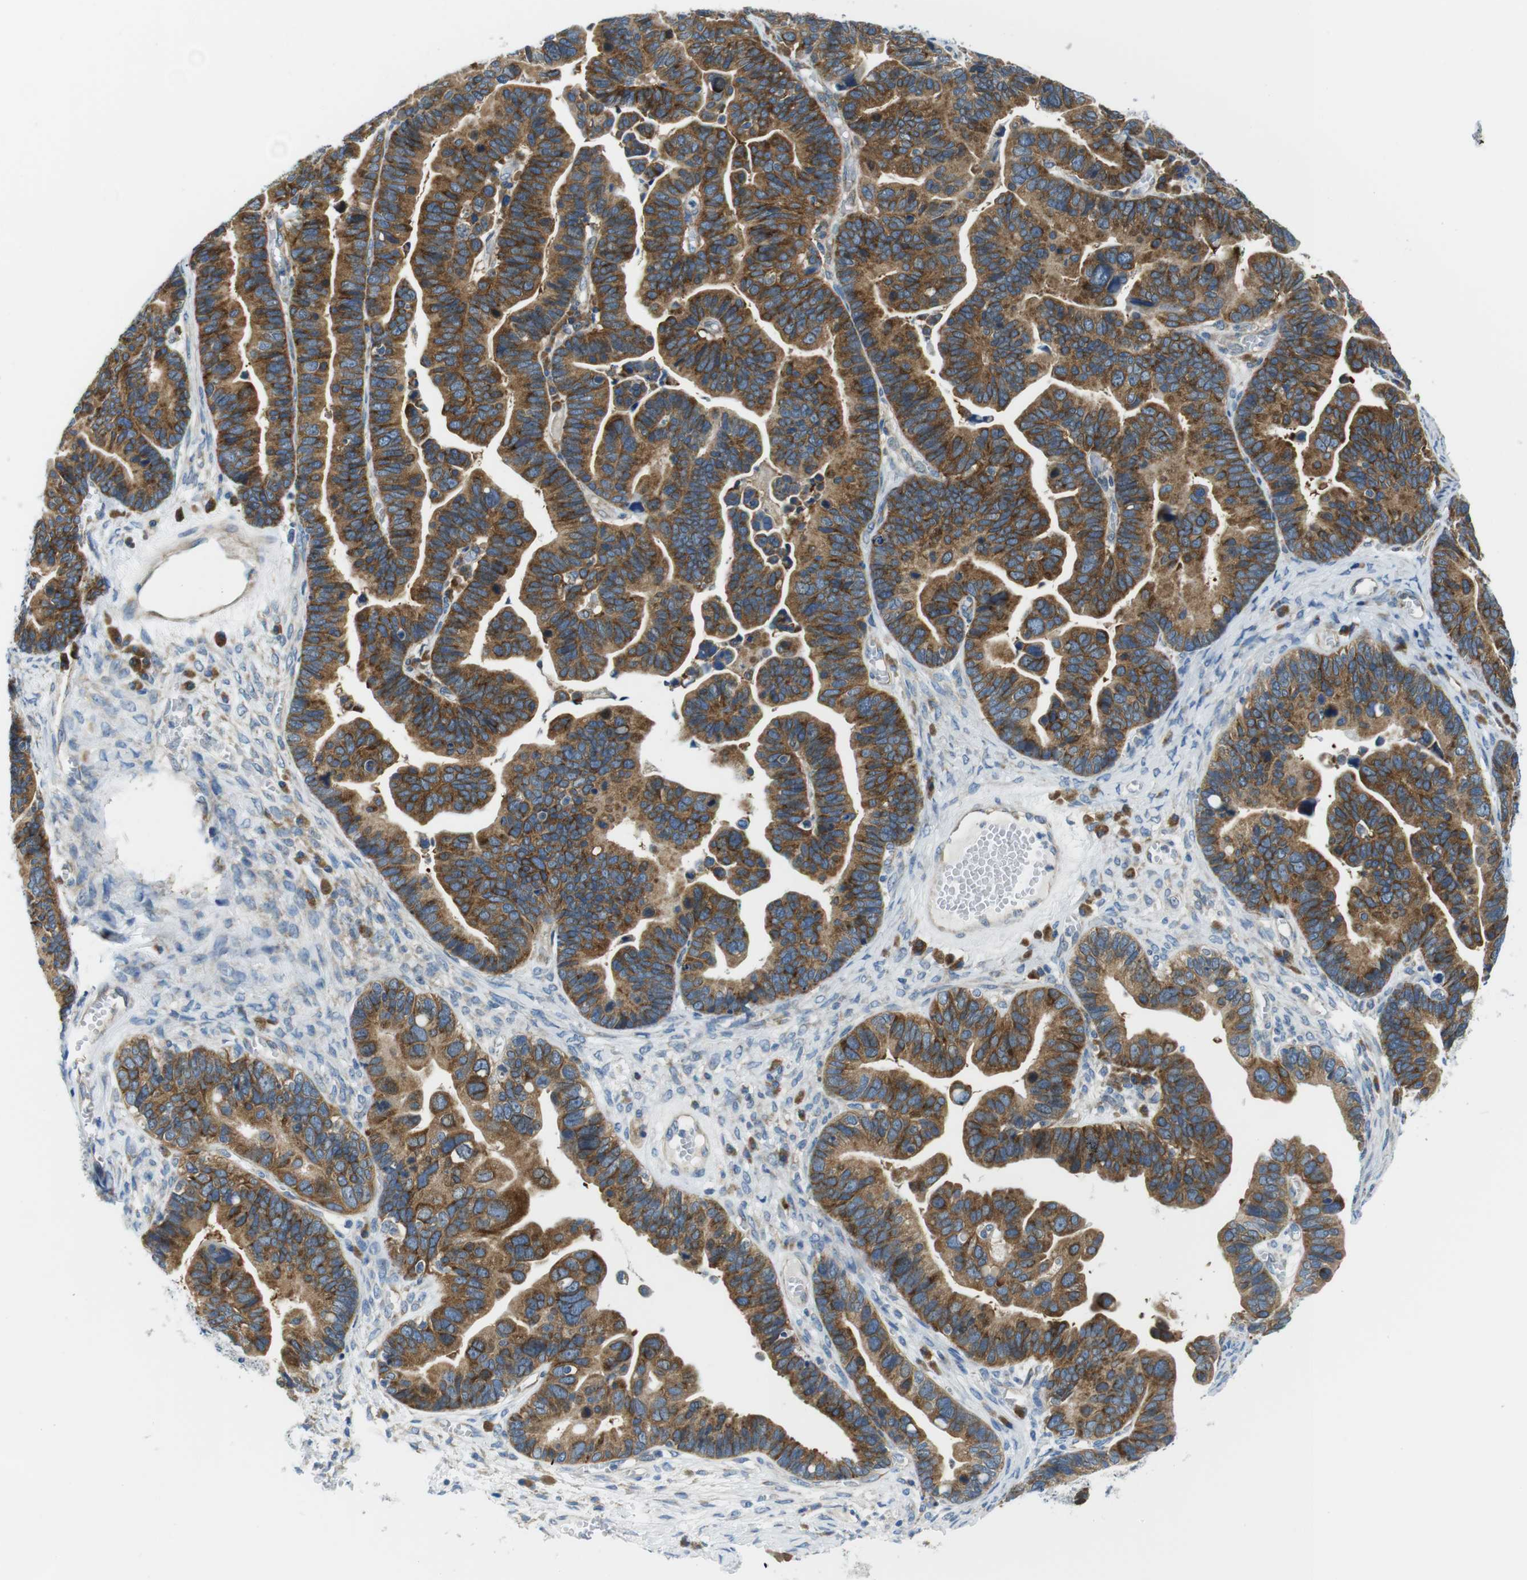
{"staining": {"intensity": "strong", "quantity": ">75%", "location": "cytoplasmic/membranous"}, "tissue": "ovarian cancer", "cell_type": "Tumor cells", "image_type": "cancer", "snomed": [{"axis": "morphology", "description": "Cystadenocarcinoma, serous, NOS"}, {"axis": "topography", "description": "Ovary"}], "caption": "Immunohistochemical staining of ovarian serous cystadenocarcinoma displays high levels of strong cytoplasmic/membranous protein staining in about >75% of tumor cells.", "gene": "EIF2B5", "patient": {"sex": "female", "age": 56}}